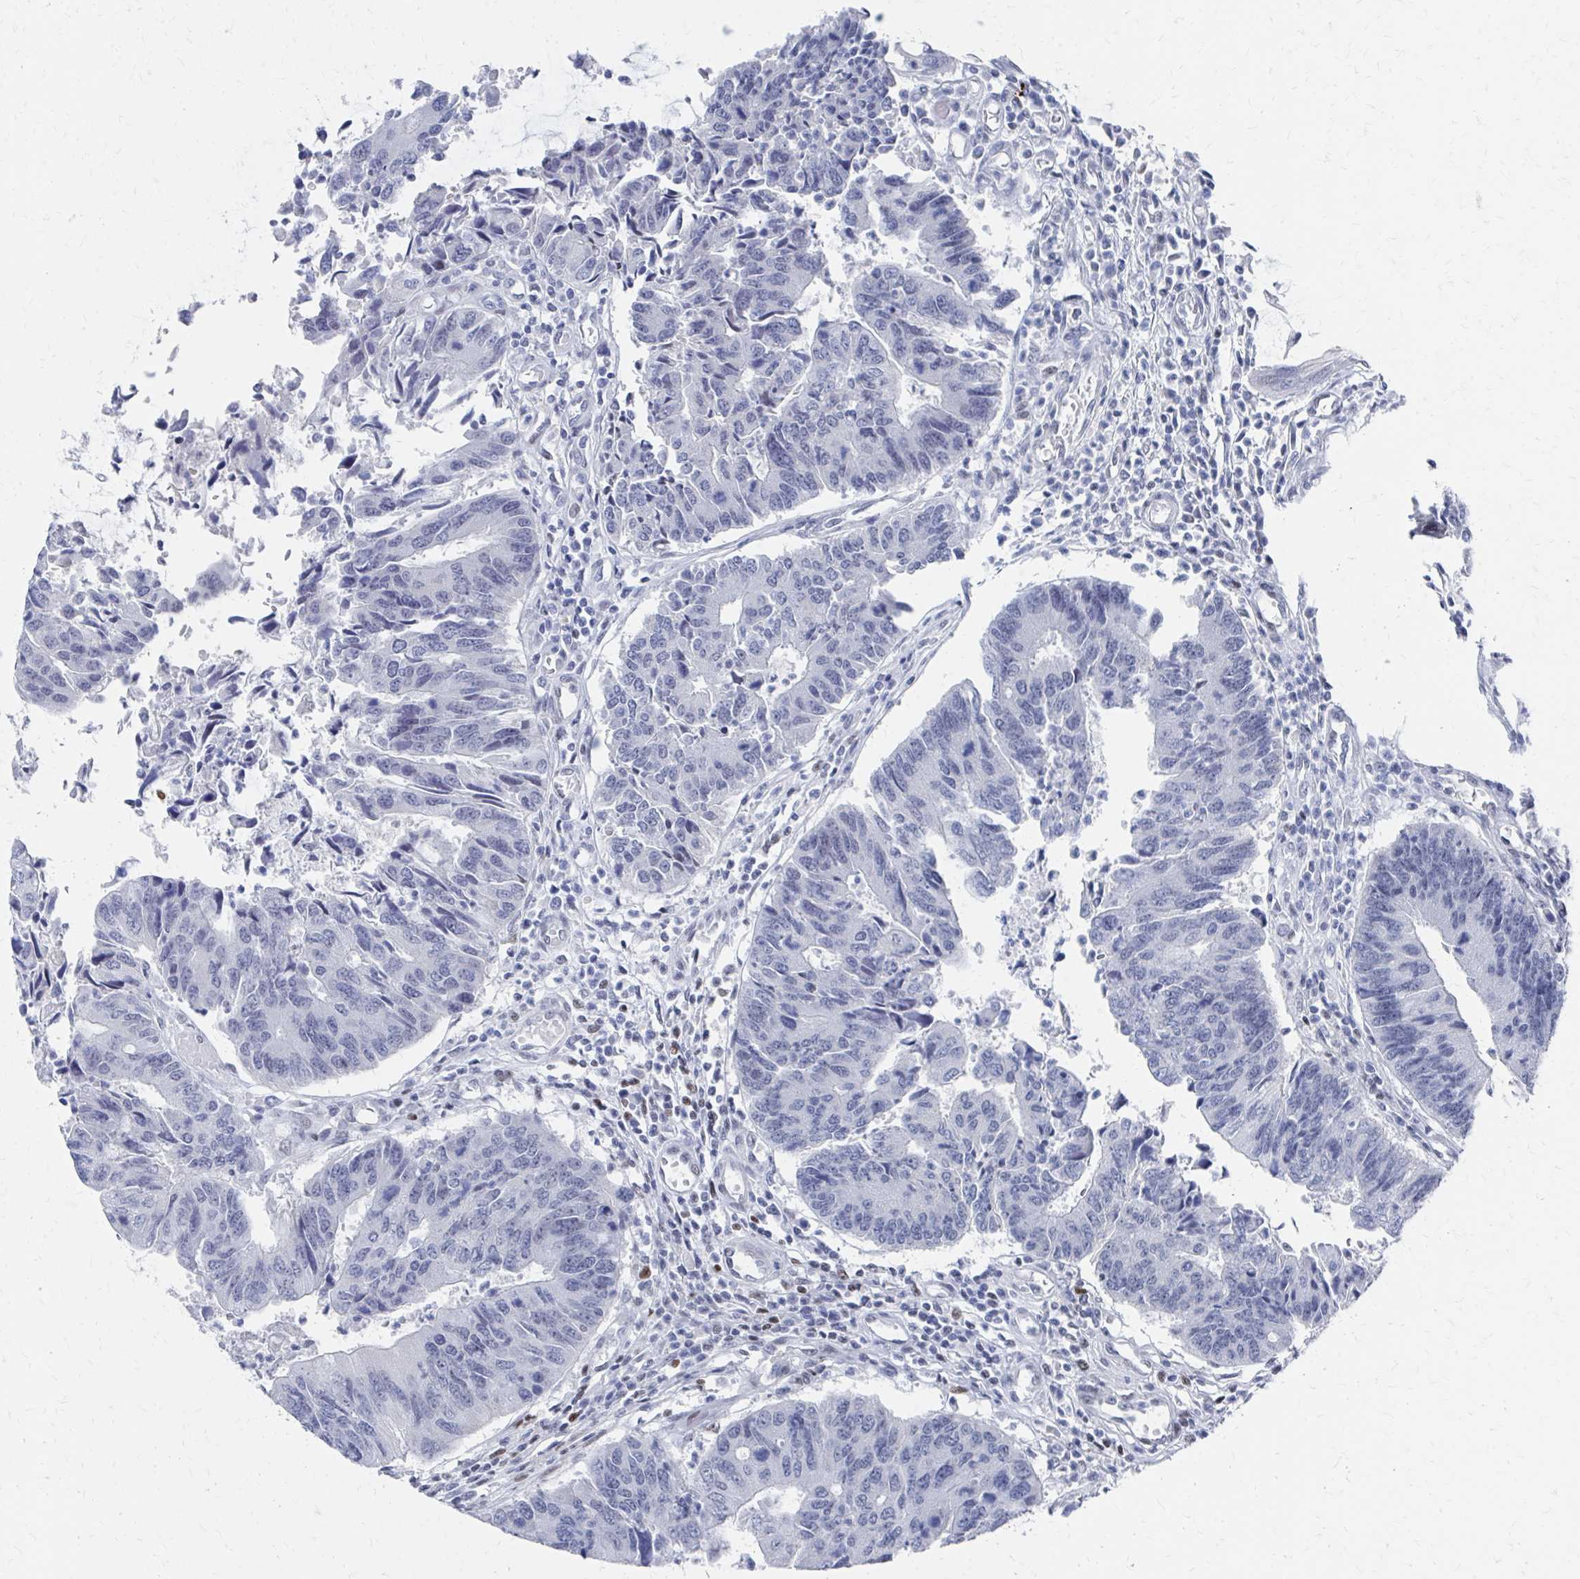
{"staining": {"intensity": "negative", "quantity": "none", "location": "none"}, "tissue": "colorectal cancer", "cell_type": "Tumor cells", "image_type": "cancer", "snomed": [{"axis": "morphology", "description": "Adenocarcinoma, NOS"}, {"axis": "topography", "description": "Colon"}], "caption": "Immunohistochemical staining of colorectal cancer demonstrates no significant expression in tumor cells. Brightfield microscopy of immunohistochemistry stained with DAB (brown) and hematoxylin (blue), captured at high magnification.", "gene": "CDIN1", "patient": {"sex": "female", "age": 67}}